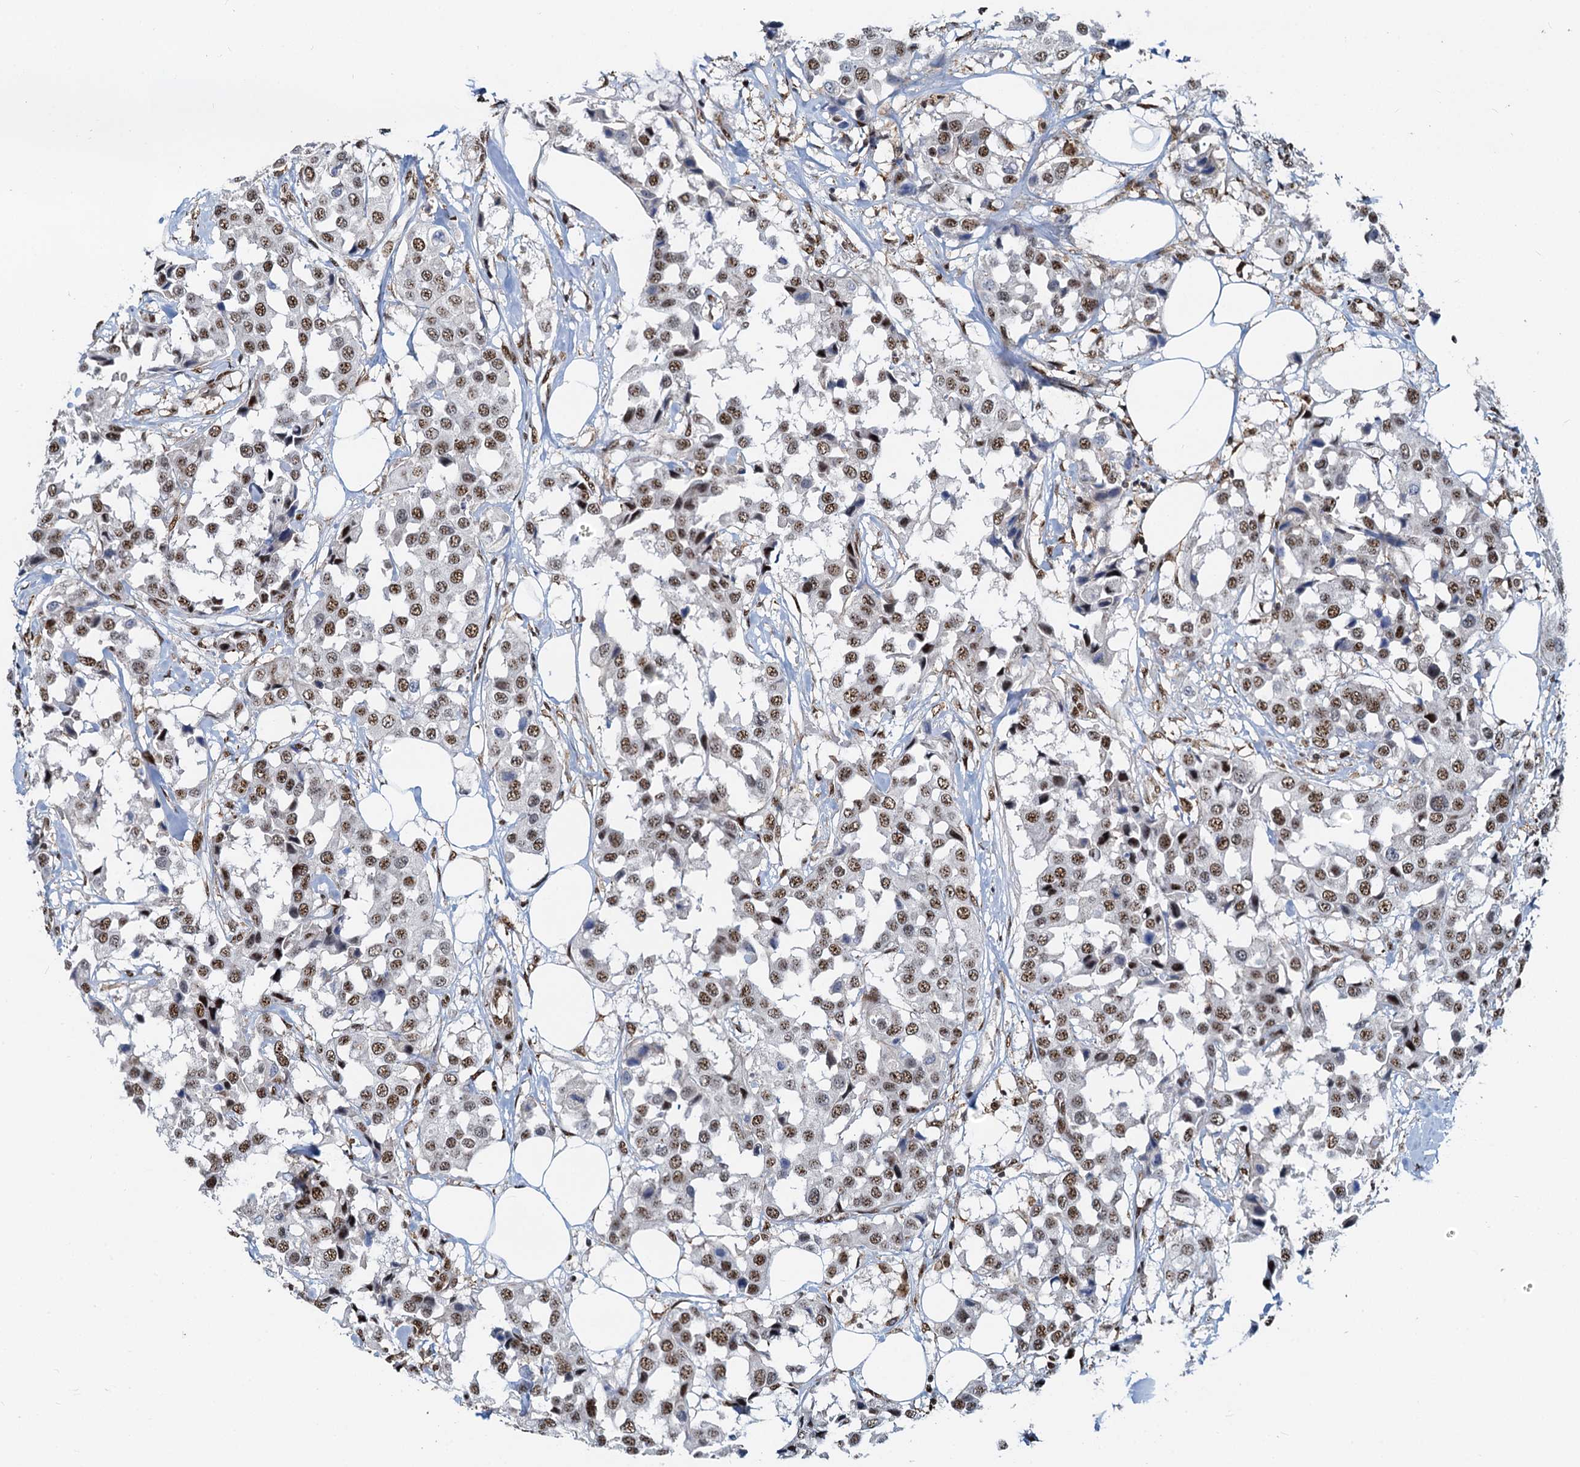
{"staining": {"intensity": "moderate", "quantity": ">75%", "location": "nuclear"}, "tissue": "breast cancer", "cell_type": "Tumor cells", "image_type": "cancer", "snomed": [{"axis": "morphology", "description": "Duct carcinoma"}, {"axis": "topography", "description": "Breast"}], "caption": "Protein staining exhibits moderate nuclear staining in approximately >75% of tumor cells in infiltrating ductal carcinoma (breast).", "gene": "RBM26", "patient": {"sex": "female", "age": 80}}